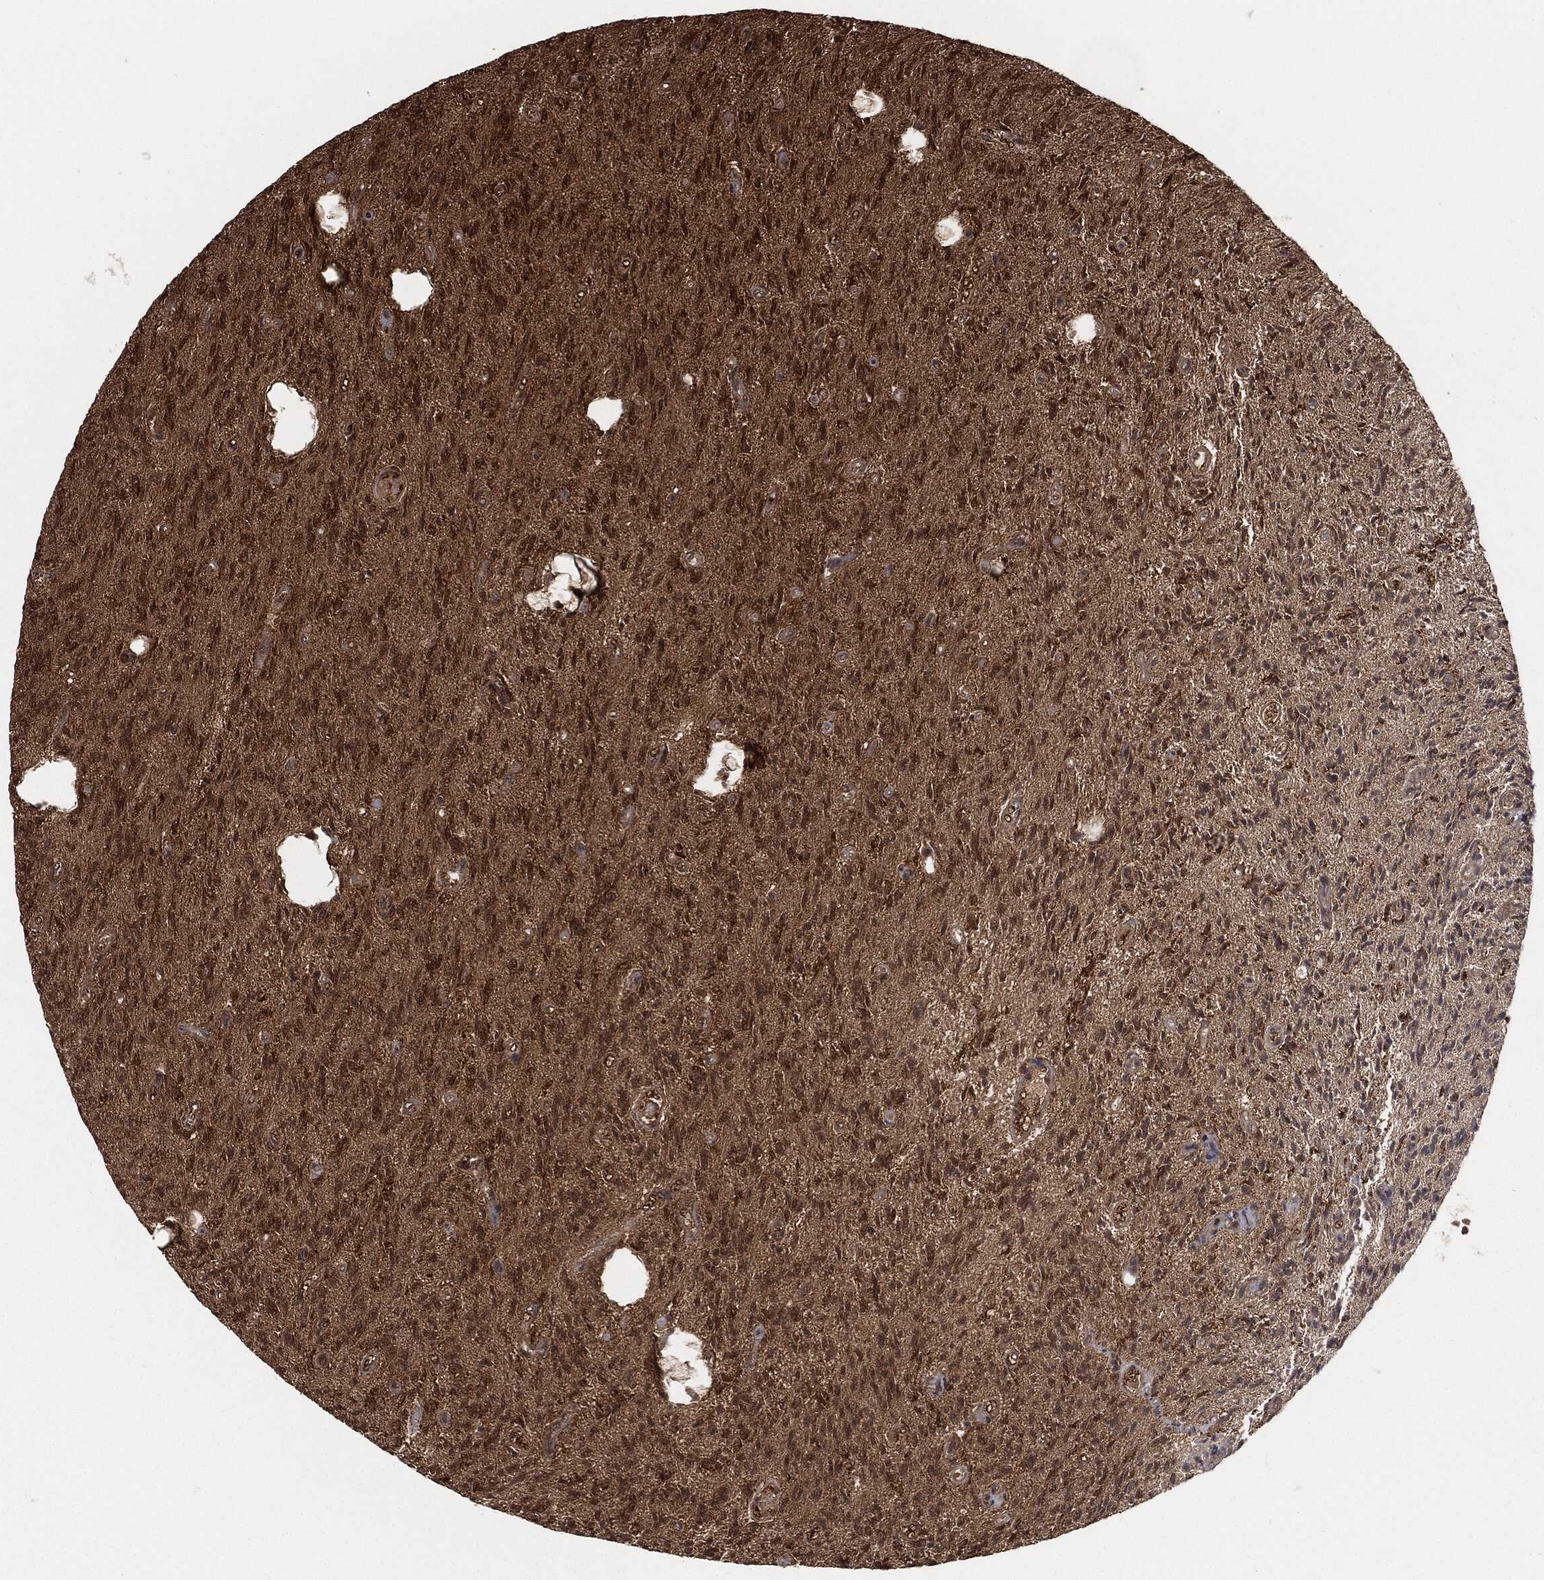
{"staining": {"intensity": "moderate", "quantity": ">75%", "location": "cytoplasmic/membranous,nuclear"}, "tissue": "glioma", "cell_type": "Tumor cells", "image_type": "cancer", "snomed": [{"axis": "morphology", "description": "Glioma, malignant, High grade"}, {"axis": "topography", "description": "Brain"}], "caption": "Glioma tissue shows moderate cytoplasmic/membranous and nuclear staining in about >75% of tumor cells, visualized by immunohistochemistry. The protein is shown in brown color, while the nuclei are stained blue.", "gene": "CUTA", "patient": {"sex": "male", "age": 64}}